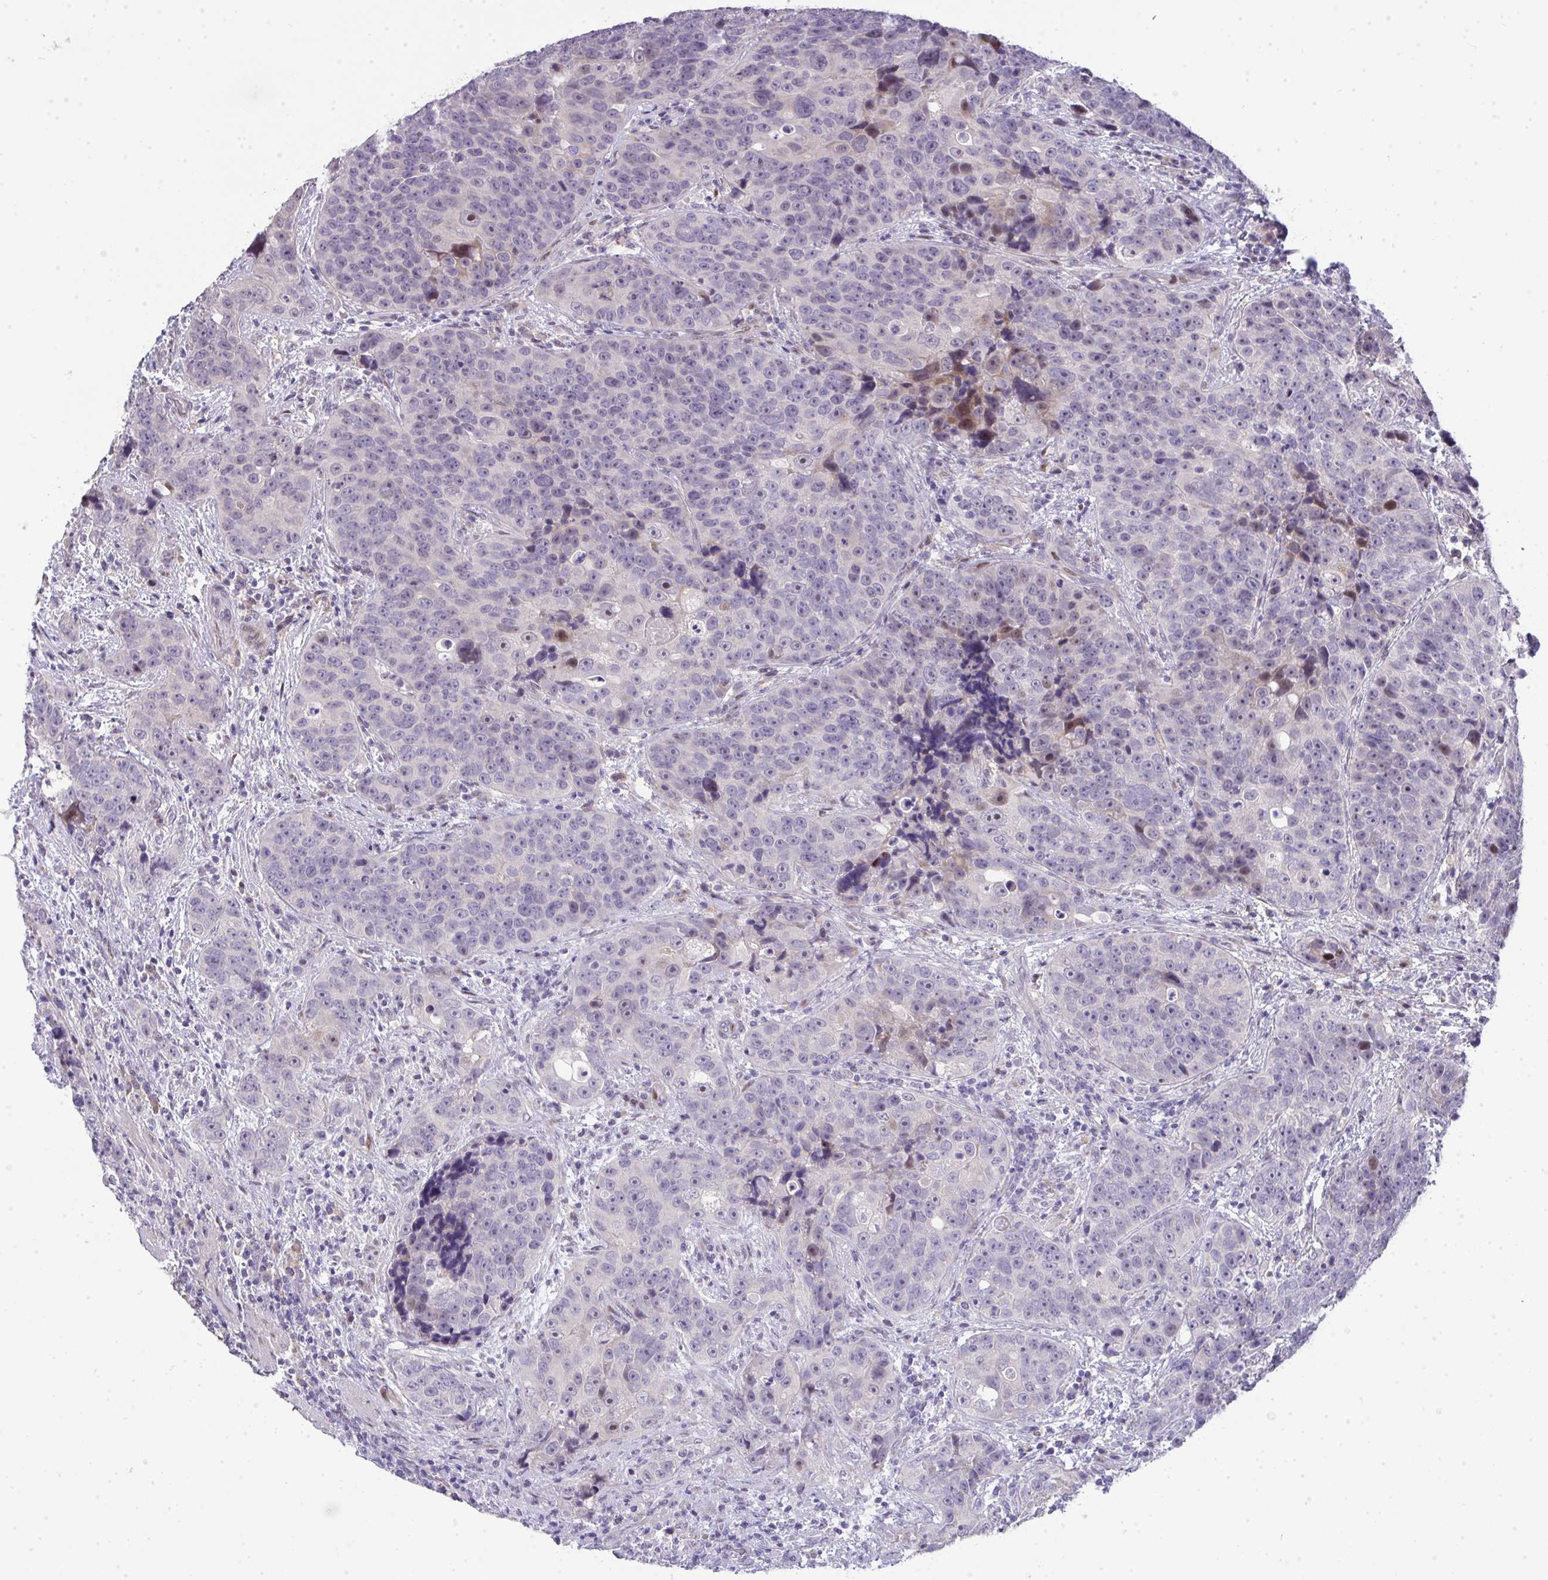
{"staining": {"intensity": "moderate", "quantity": "<25%", "location": "nuclear"}, "tissue": "urothelial cancer", "cell_type": "Tumor cells", "image_type": "cancer", "snomed": [{"axis": "morphology", "description": "Urothelial carcinoma, NOS"}, {"axis": "topography", "description": "Urinary bladder"}], "caption": "An immunohistochemistry photomicrograph of tumor tissue is shown. Protein staining in brown highlights moderate nuclear positivity in urothelial cancer within tumor cells.", "gene": "GALNT16", "patient": {"sex": "male", "age": 52}}